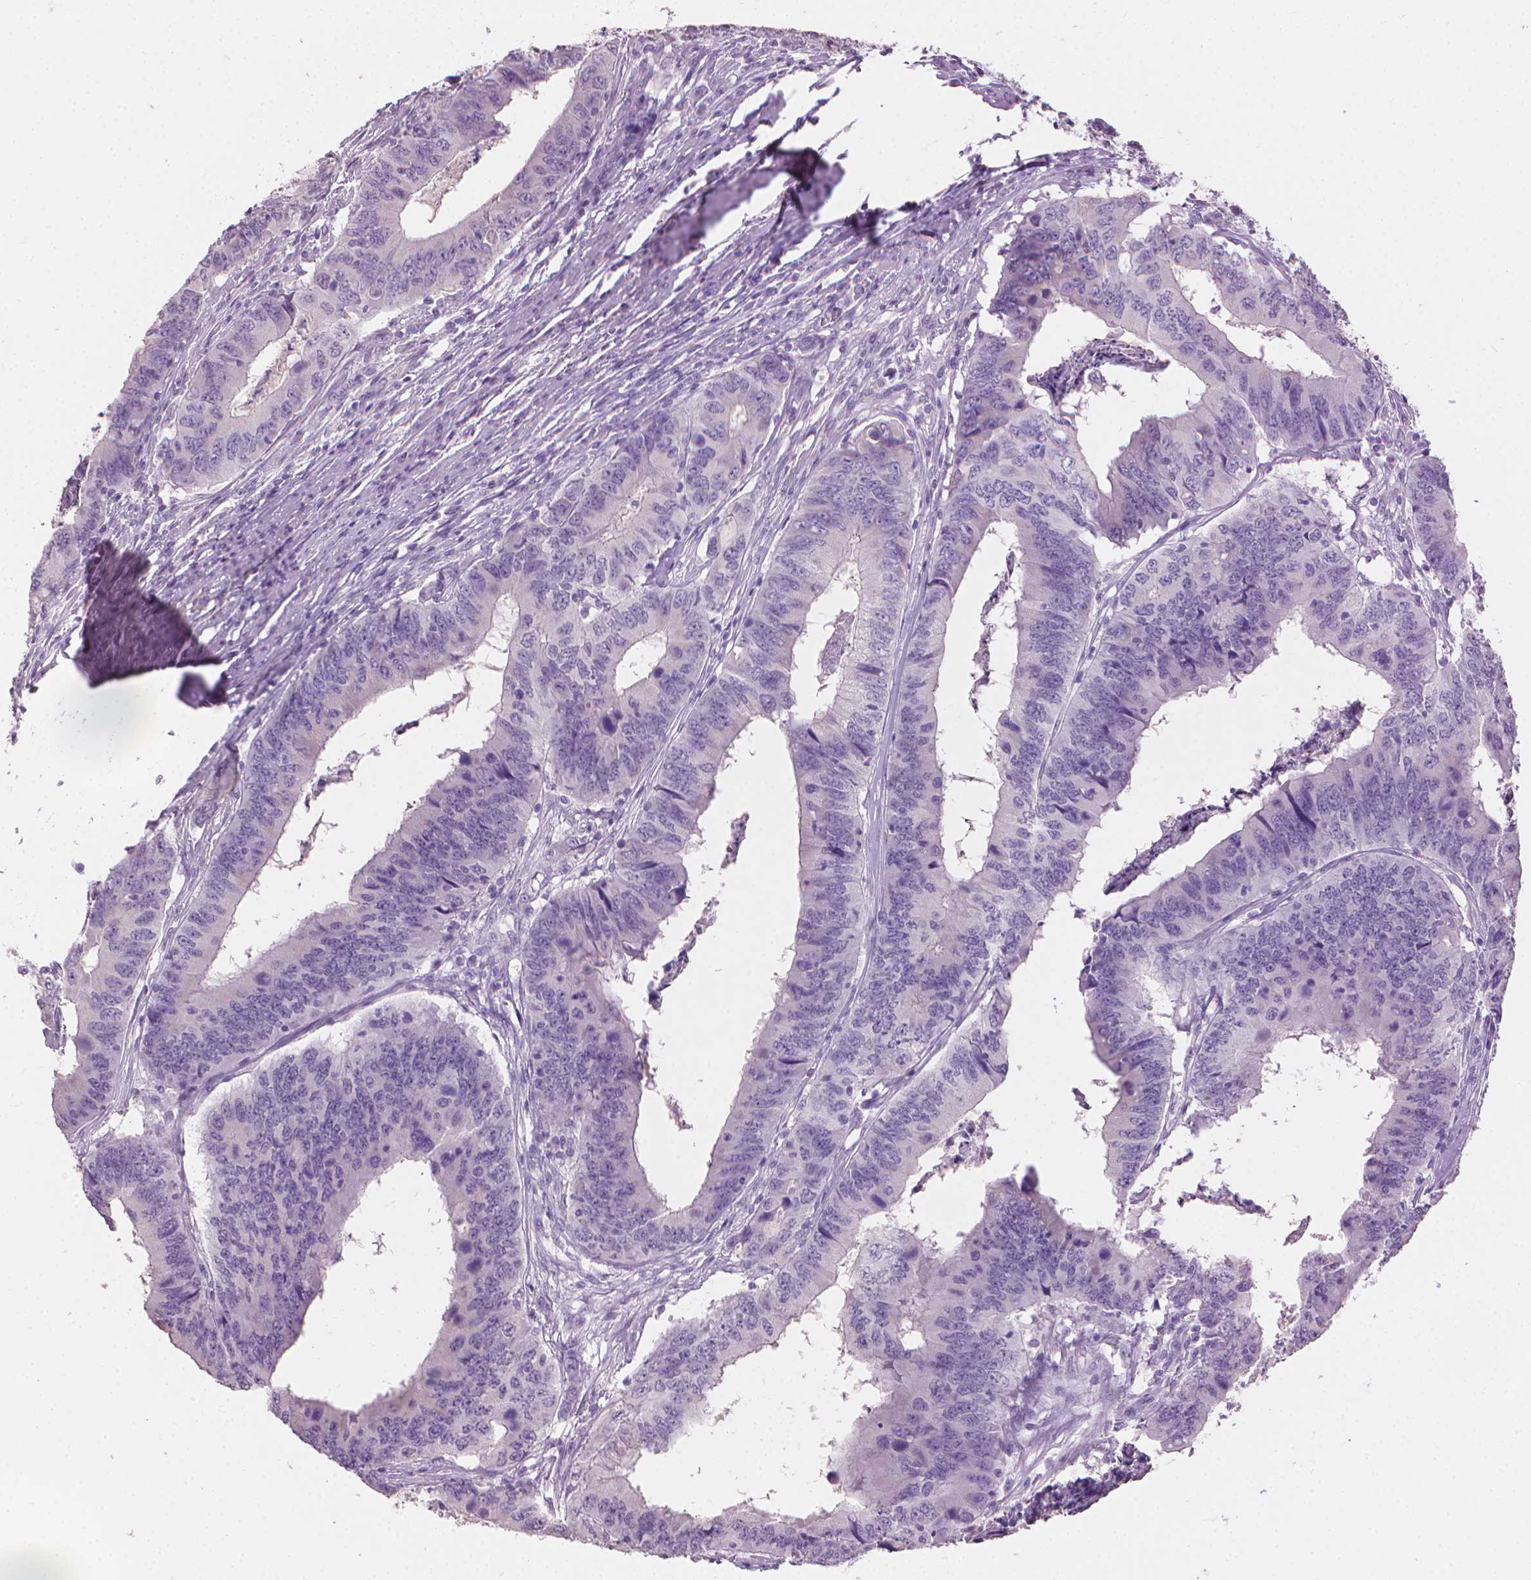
{"staining": {"intensity": "negative", "quantity": "none", "location": "none"}, "tissue": "colorectal cancer", "cell_type": "Tumor cells", "image_type": "cancer", "snomed": [{"axis": "morphology", "description": "Adenocarcinoma, NOS"}, {"axis": "topography", "description": "Colon"}], "caption": "Immunohistochemistry (IHC) micrograph of colorectal cancer (adenocarcinoma) stained for a protein (brown), which demonstrates no positivity in tumor cells.", "gene": "MLANA", "patient": {"sex": "male", "age": 53}}